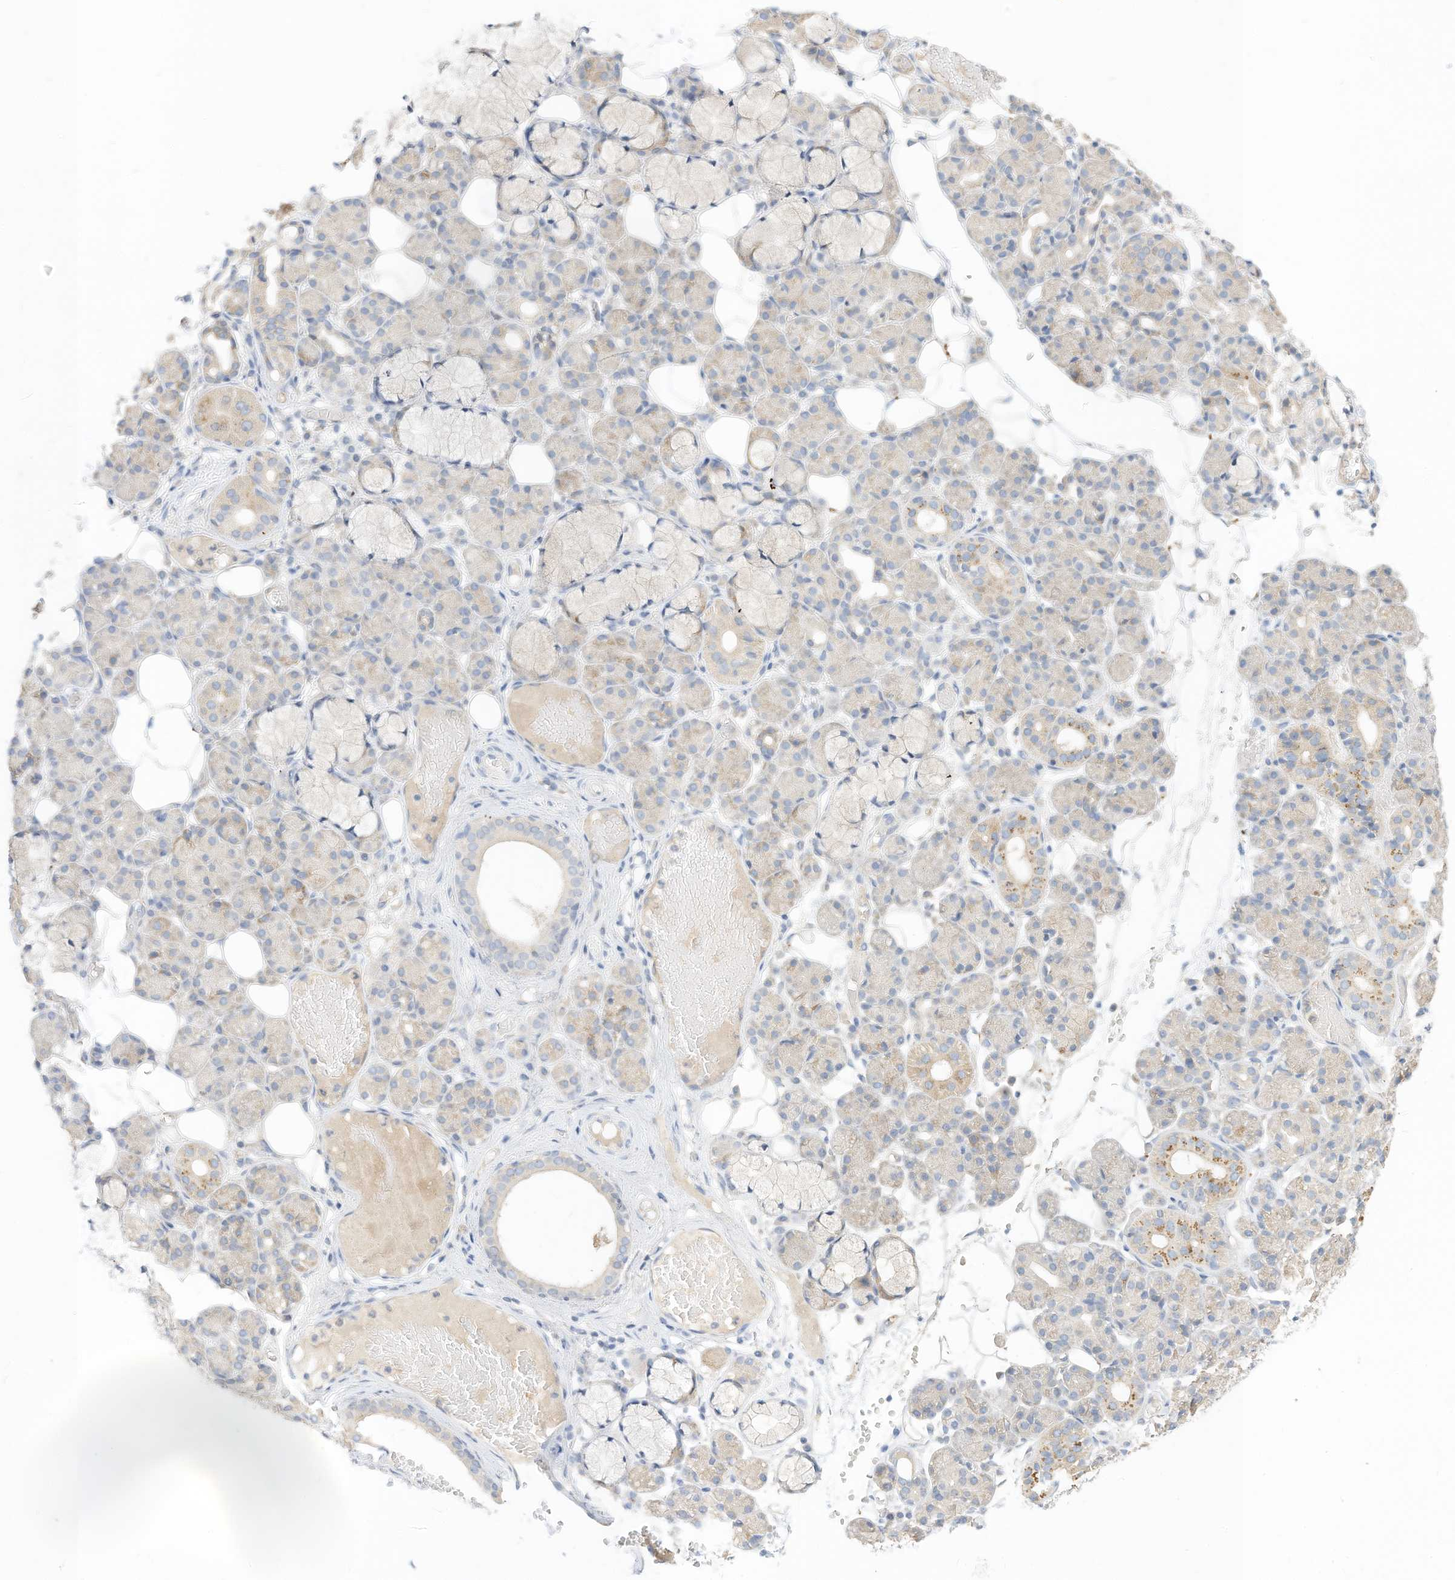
{"staining": {"intensity": "weak", "quantity": "25%-75%", "location": "cytoplasmic/membranous"}, "tissue": "salivary gland", "cell_type": "Glandular cells", "image_type": "normal", "snomed": [{"axis": "morphology", "description": "Normal tissue, NOS"}, {"axis": "topography", "description": "Salivary gland"}], "caption": "This is a photomicrograph of immunohistochemistry (IHC) staining of unremarkable salivary gland, which shows weak expression in the cytoplasmic/membranous of glandular cells.", "gene": "RASA2", "patient": {"sex": "male", "age": 63}}